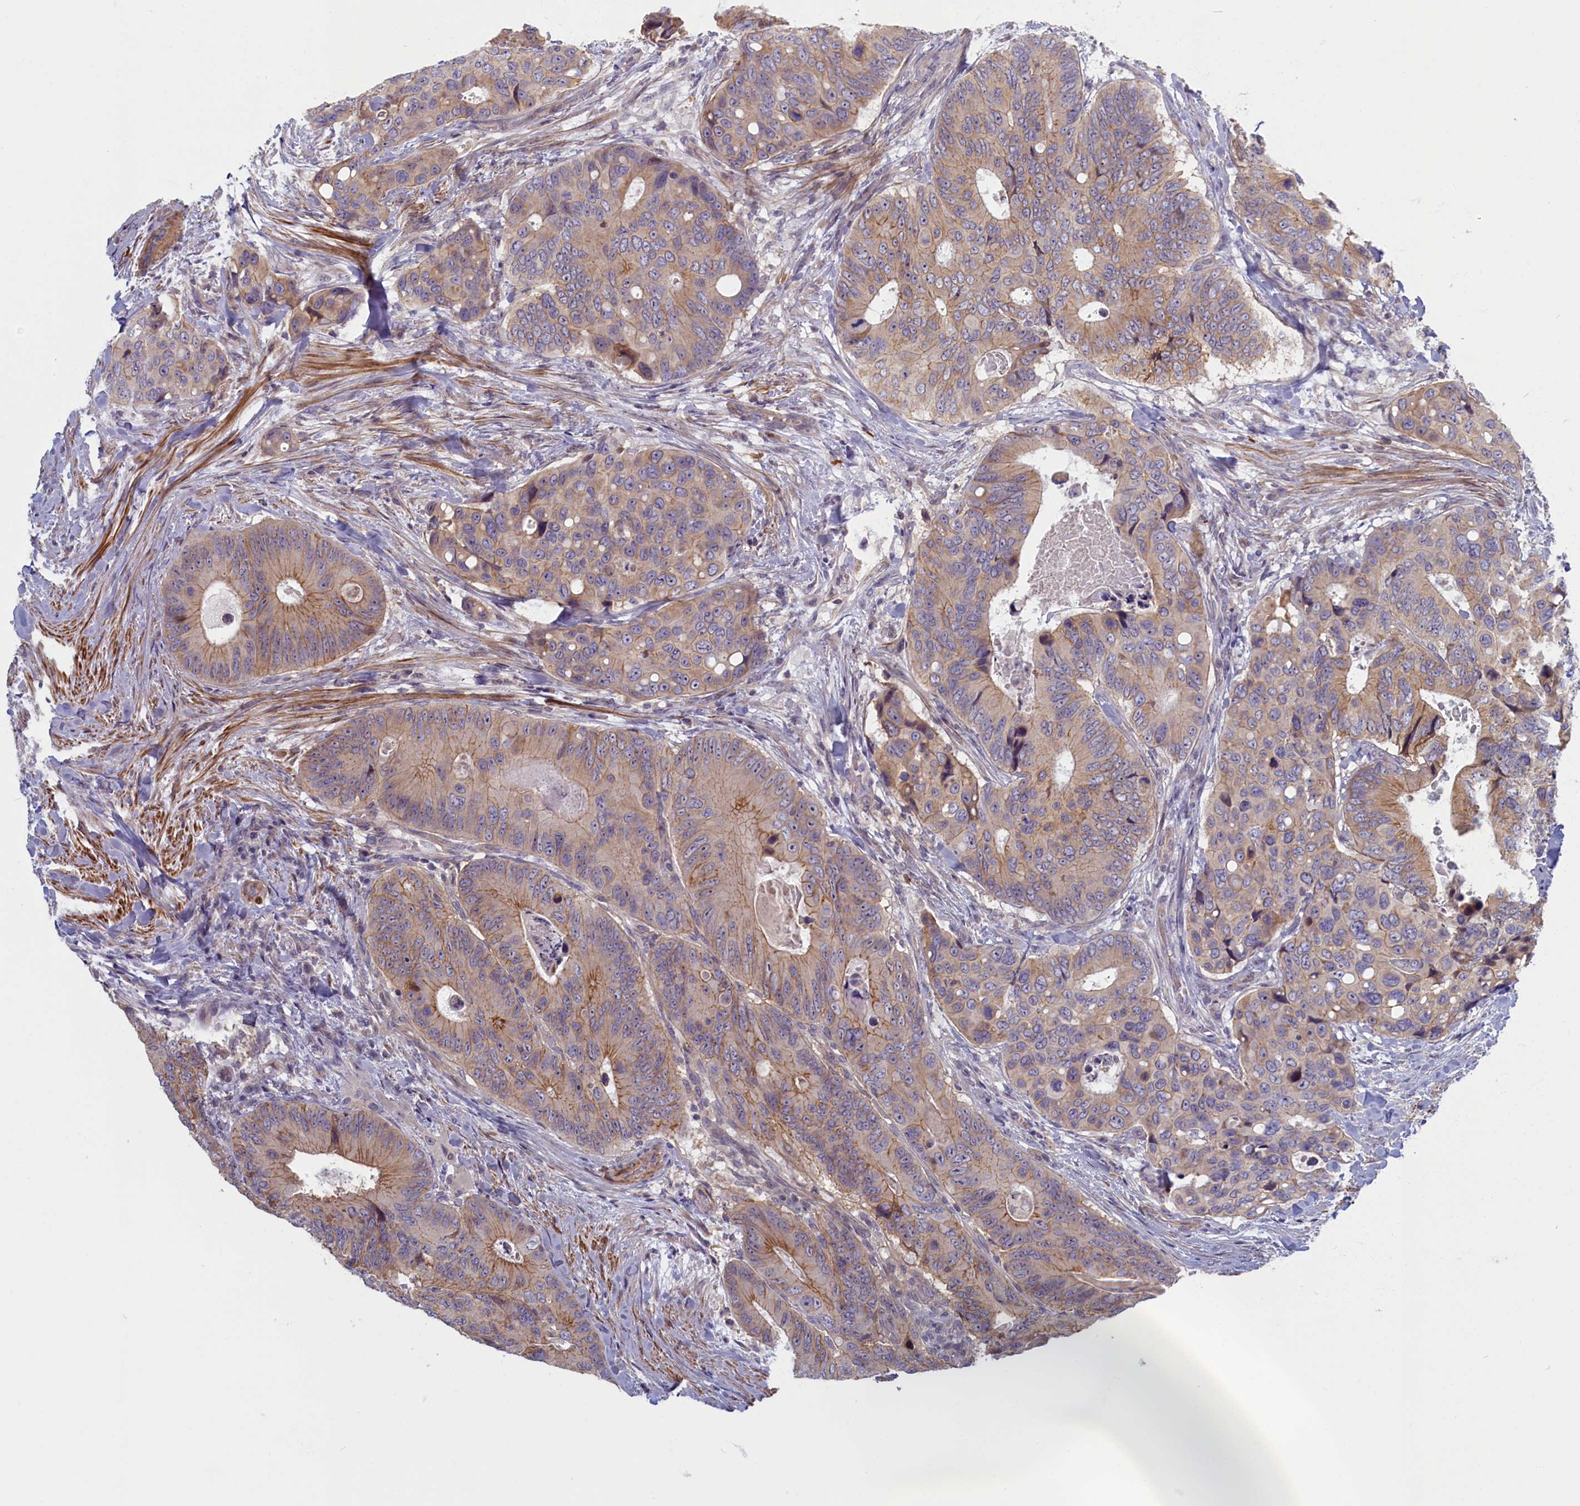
{"staining": {"intensity": "moderate", "quantity": ">75%", "location": "cytoplasmic/membranous"}, "tissue": "colorectal cancer", "cell_type": "Tumor cells", "image_type": "cancer", "snomed": [{"axis": "morphology", "description": "Adenocarcinoma, NOS"}, {"axis": "topography", "description": "Colon"}], "caption": "Immunohistochemistry histopathology image of human colorectal cancer (adenocarcinoma) stained for a protein (brown), which demonstrates medium levels of moderate cytoplasmic/membranous expression in approximately >75% of tumor cells.", "gene": "TRPM4", "patient": {"sex": "male", "age": 84}}